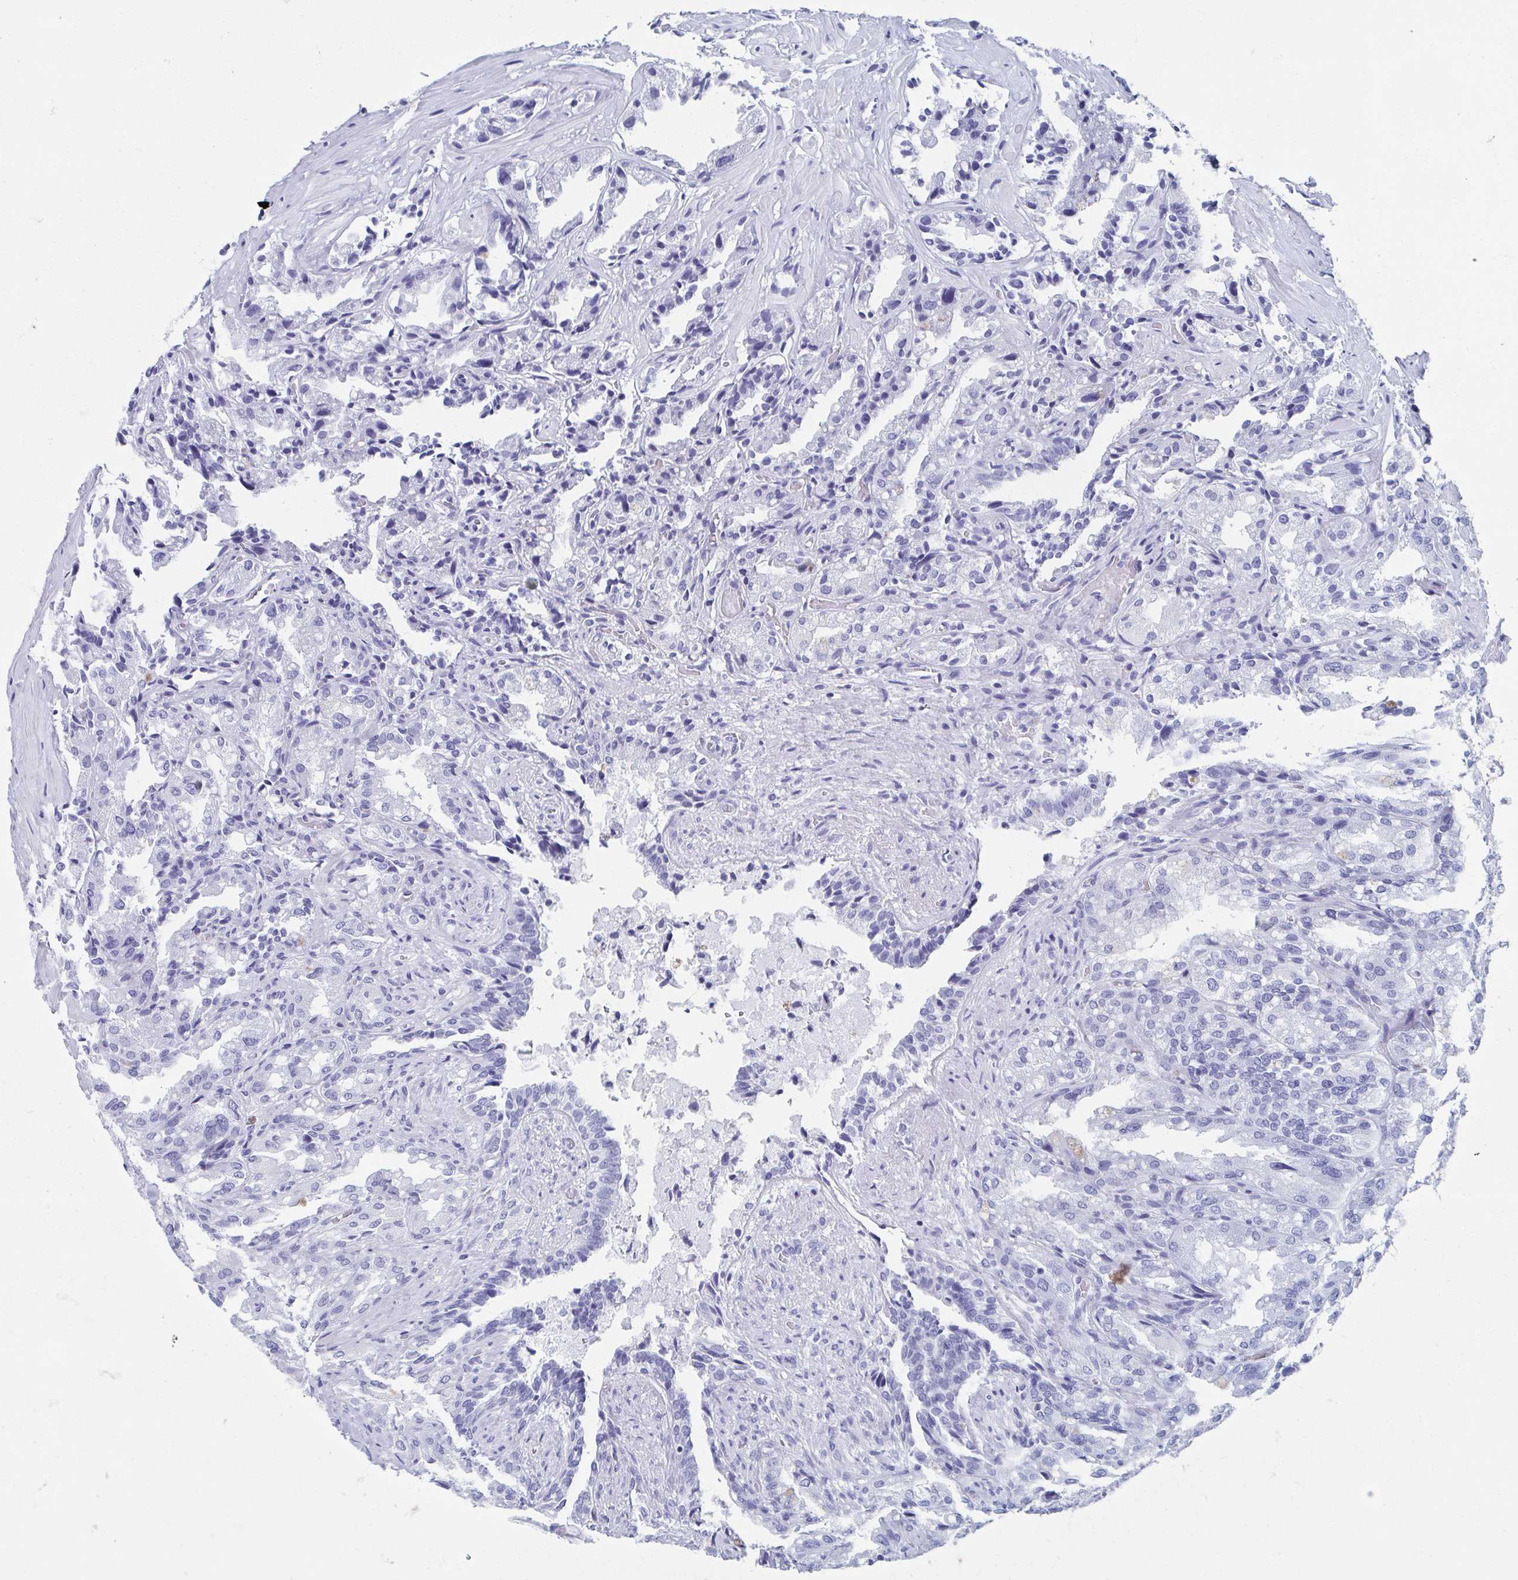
{"staining": {"intensity": "negative", "quantity": "none", "location": "none"}, "tissue": "seminal vesicle", "cell_type": "Glandular cells", "image_type": "normal", "snomed": [{"axis": "morphology", "description": "Normal tissue, NOS"}, {"axis": "topography", "description": "Seminal veicle"}], "caption": "An immunohistochemistry (IHC) image of unremarkable seminal vesicle is shown. There is no staining in glandular cells of seminal vesicle. (Stains: DAB (3,3'-diaminobenzidine) IHC with hematoxylin counter stain, Microscopy: brightfield microscopy at high magnification).", "gene": "C10orf53", "patient": {"sex": "male", "age": 57}}